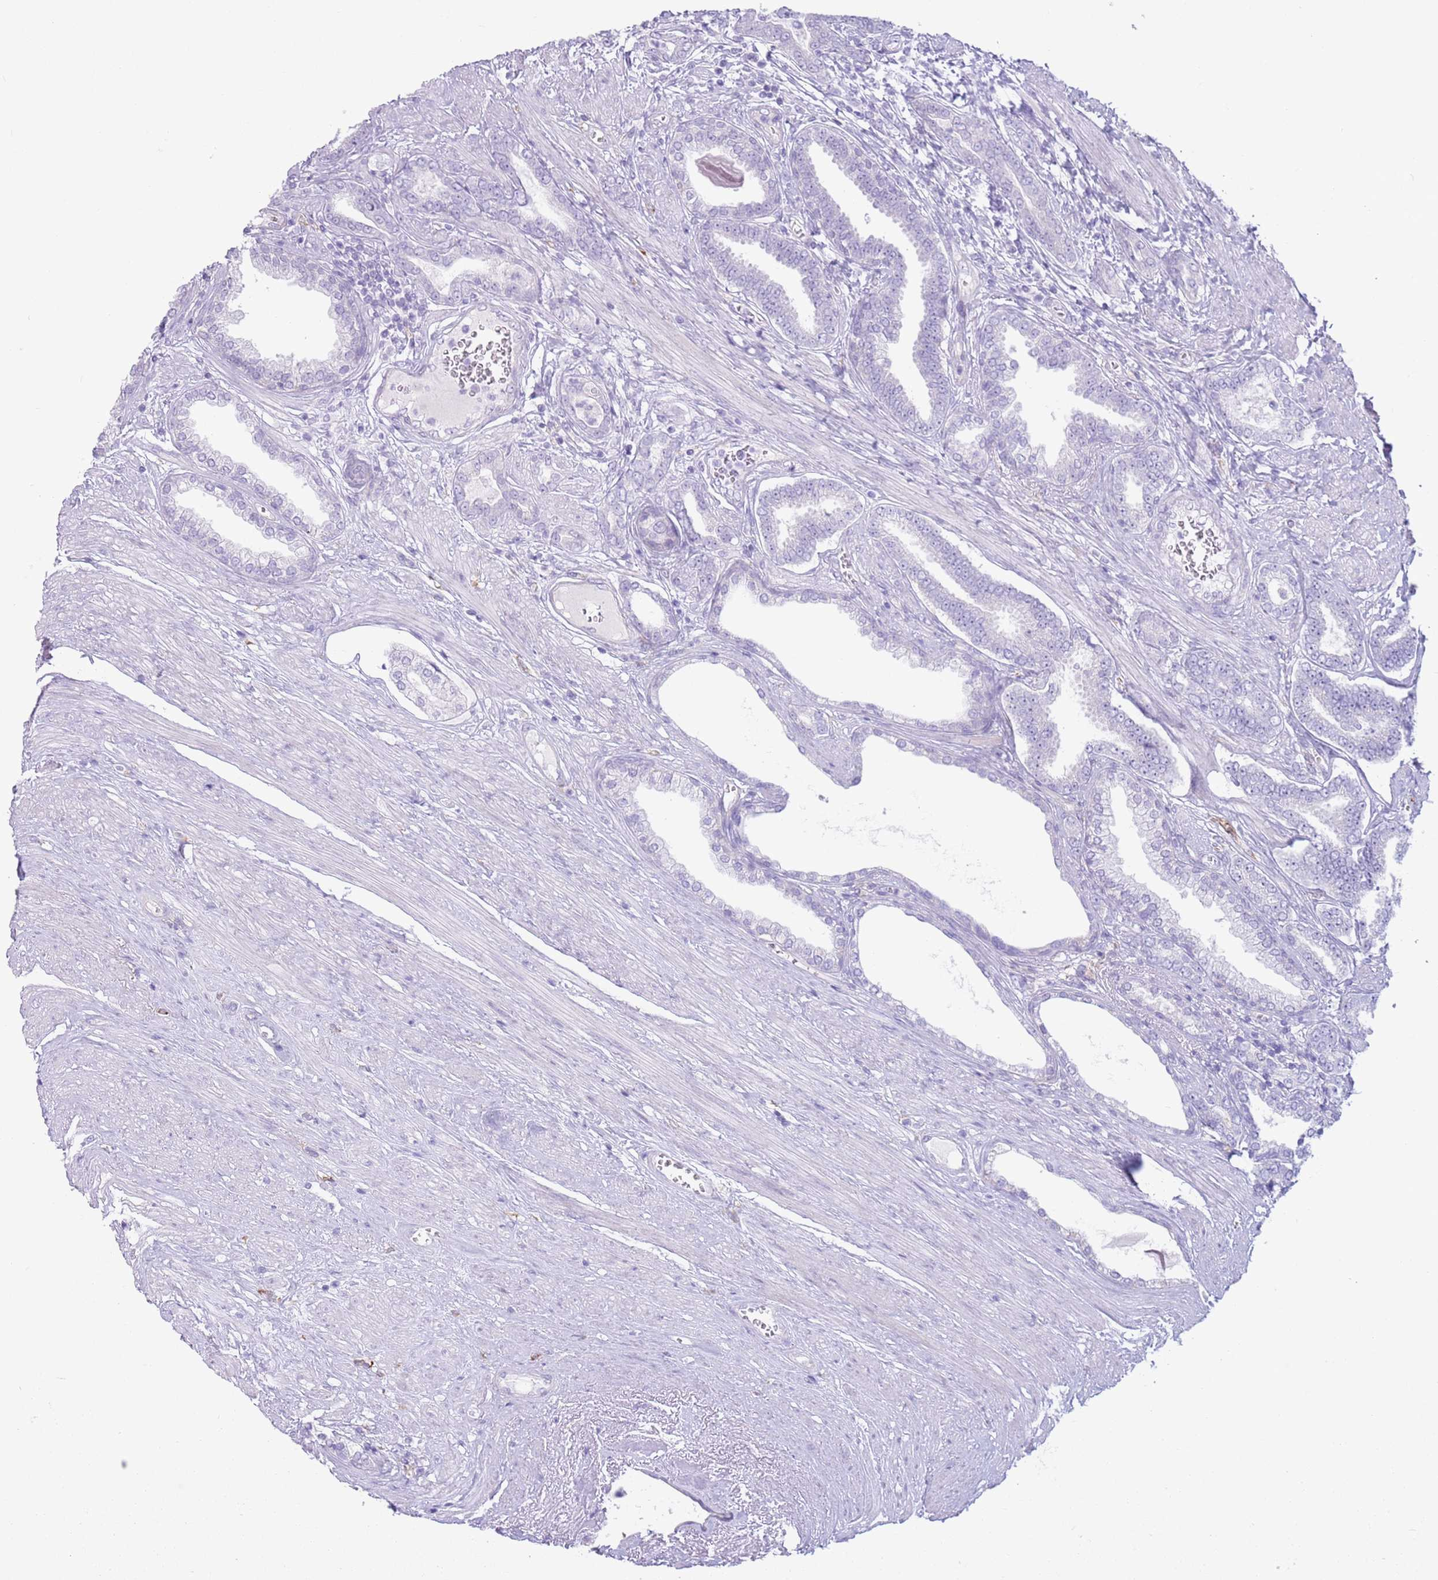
{"staining": {"intensity": "negative", "quantity": "none", "location": "none"}, "tissue": "prostate cancer", "cell_type": "Tumor cells", "image_type": "cancer", "snomed": [{"axis": "morphology", "description": "Adenocarcinoma, NOS"}, {"axis": "topography", "description": "Prostate and seminal vesicle, NOS"}], "caption": "DAB (3,3'-diaminobenzidine) immunohistochemical staining of human adenocarcinoma (prostate) displays no significant staining in tumor cells.", "gene": "SNX6", "patient": {"sex": "male", "age": 76}}